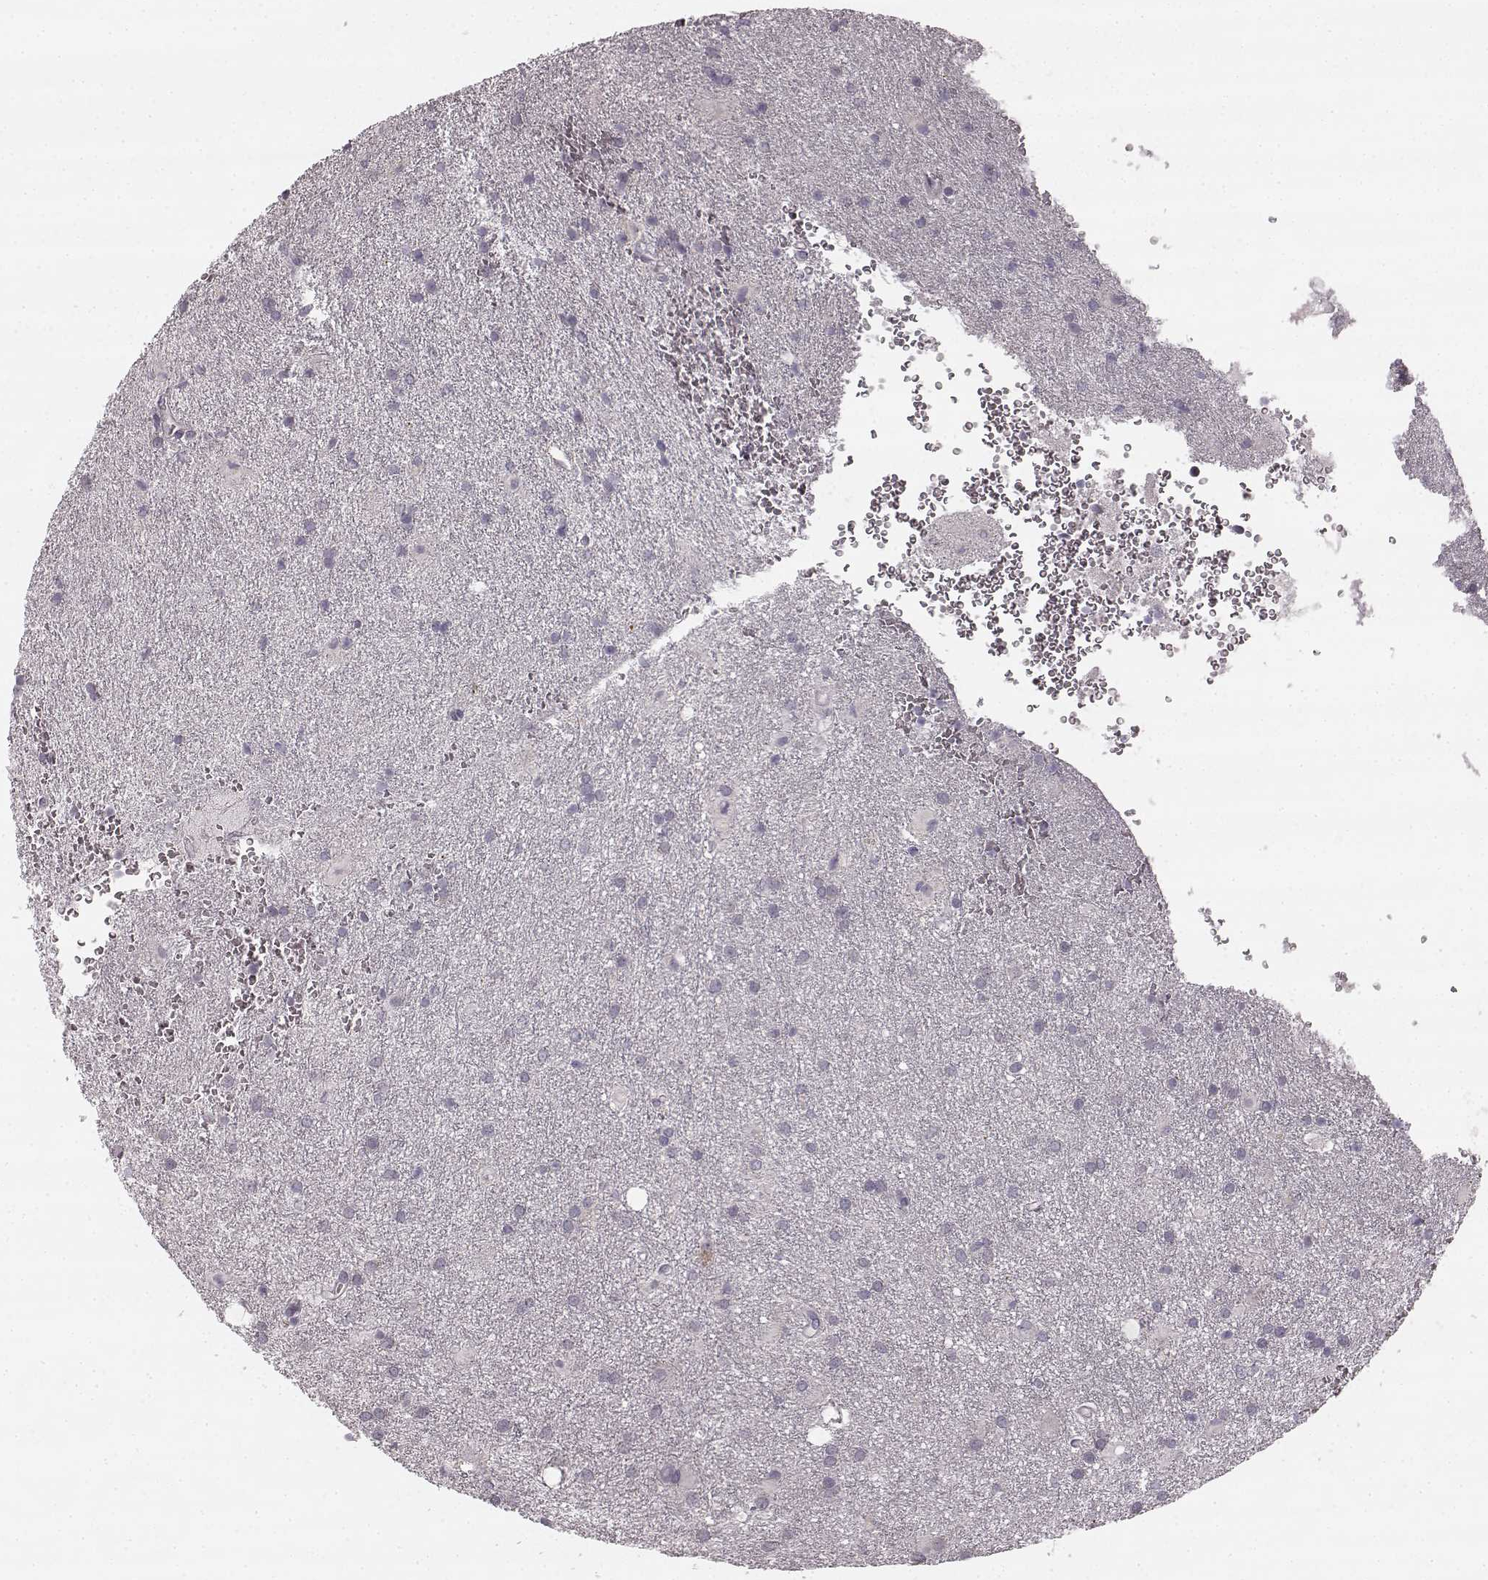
{"staining": {"intensity": "negative", "quantity": "none", "location": "none"}, "tissue": "glioma", "cell_type": "Tumor cells", "image_type": "cancer", "snomed": [{"axis": "morphology", "description": "Glioma, malignant, Low grade"}, {"axis": "topography", "description": "Brain"}], "caption": "DAB immunohistochemical staining of human malignant low-grade glioma reveals no significant positivity in tumor cells. (DAB (3,3'-diaminobenzidine) immunohistochemistry (IHC) visualized using brightfield microscopy, high magnification).", "gene": "HMMR", "patient": {"sex": "male", "age": 58}}